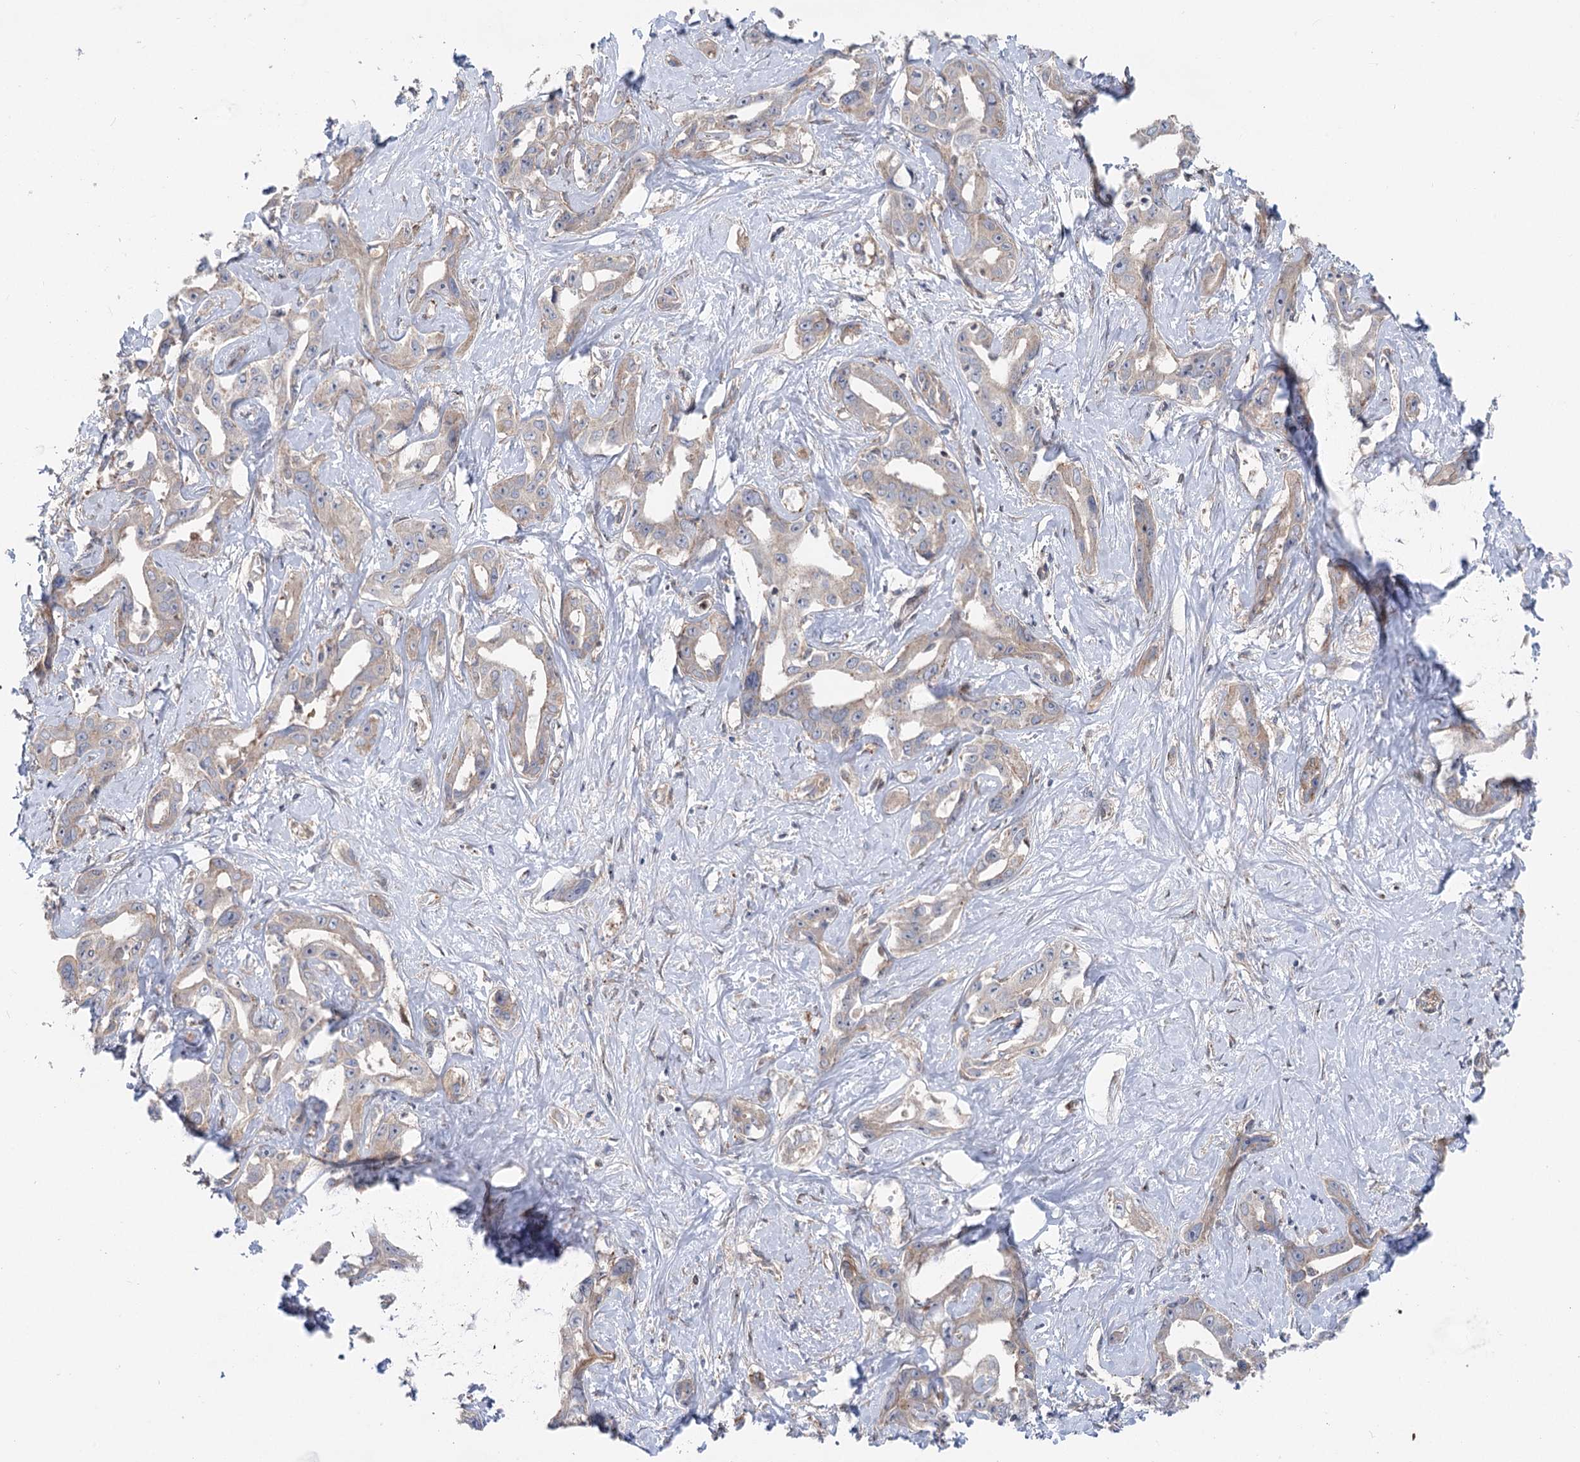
{"staining": {"intensity": "weak", "quantity": ">75%", "location": "cytoplasmic/membranous"}, "tissue": "liver cancer", "cell_type": "Tumor cells", "image_type": "cancer", "snomed": [{"axis": "morphology", "description": "Cholangiocarcinoma"}, {"axis": "topography", "description": "Liver"}], "caption": "Immunohistochemistry (IHC) image of human liver cancer stained for a protein (brown), which exhibits low levels of weak cytoplasmic/membranous expression in approximately >75% of tumor cells.", "gene": "SCN11A", "patient": {"sex": "male", "age": 59}}